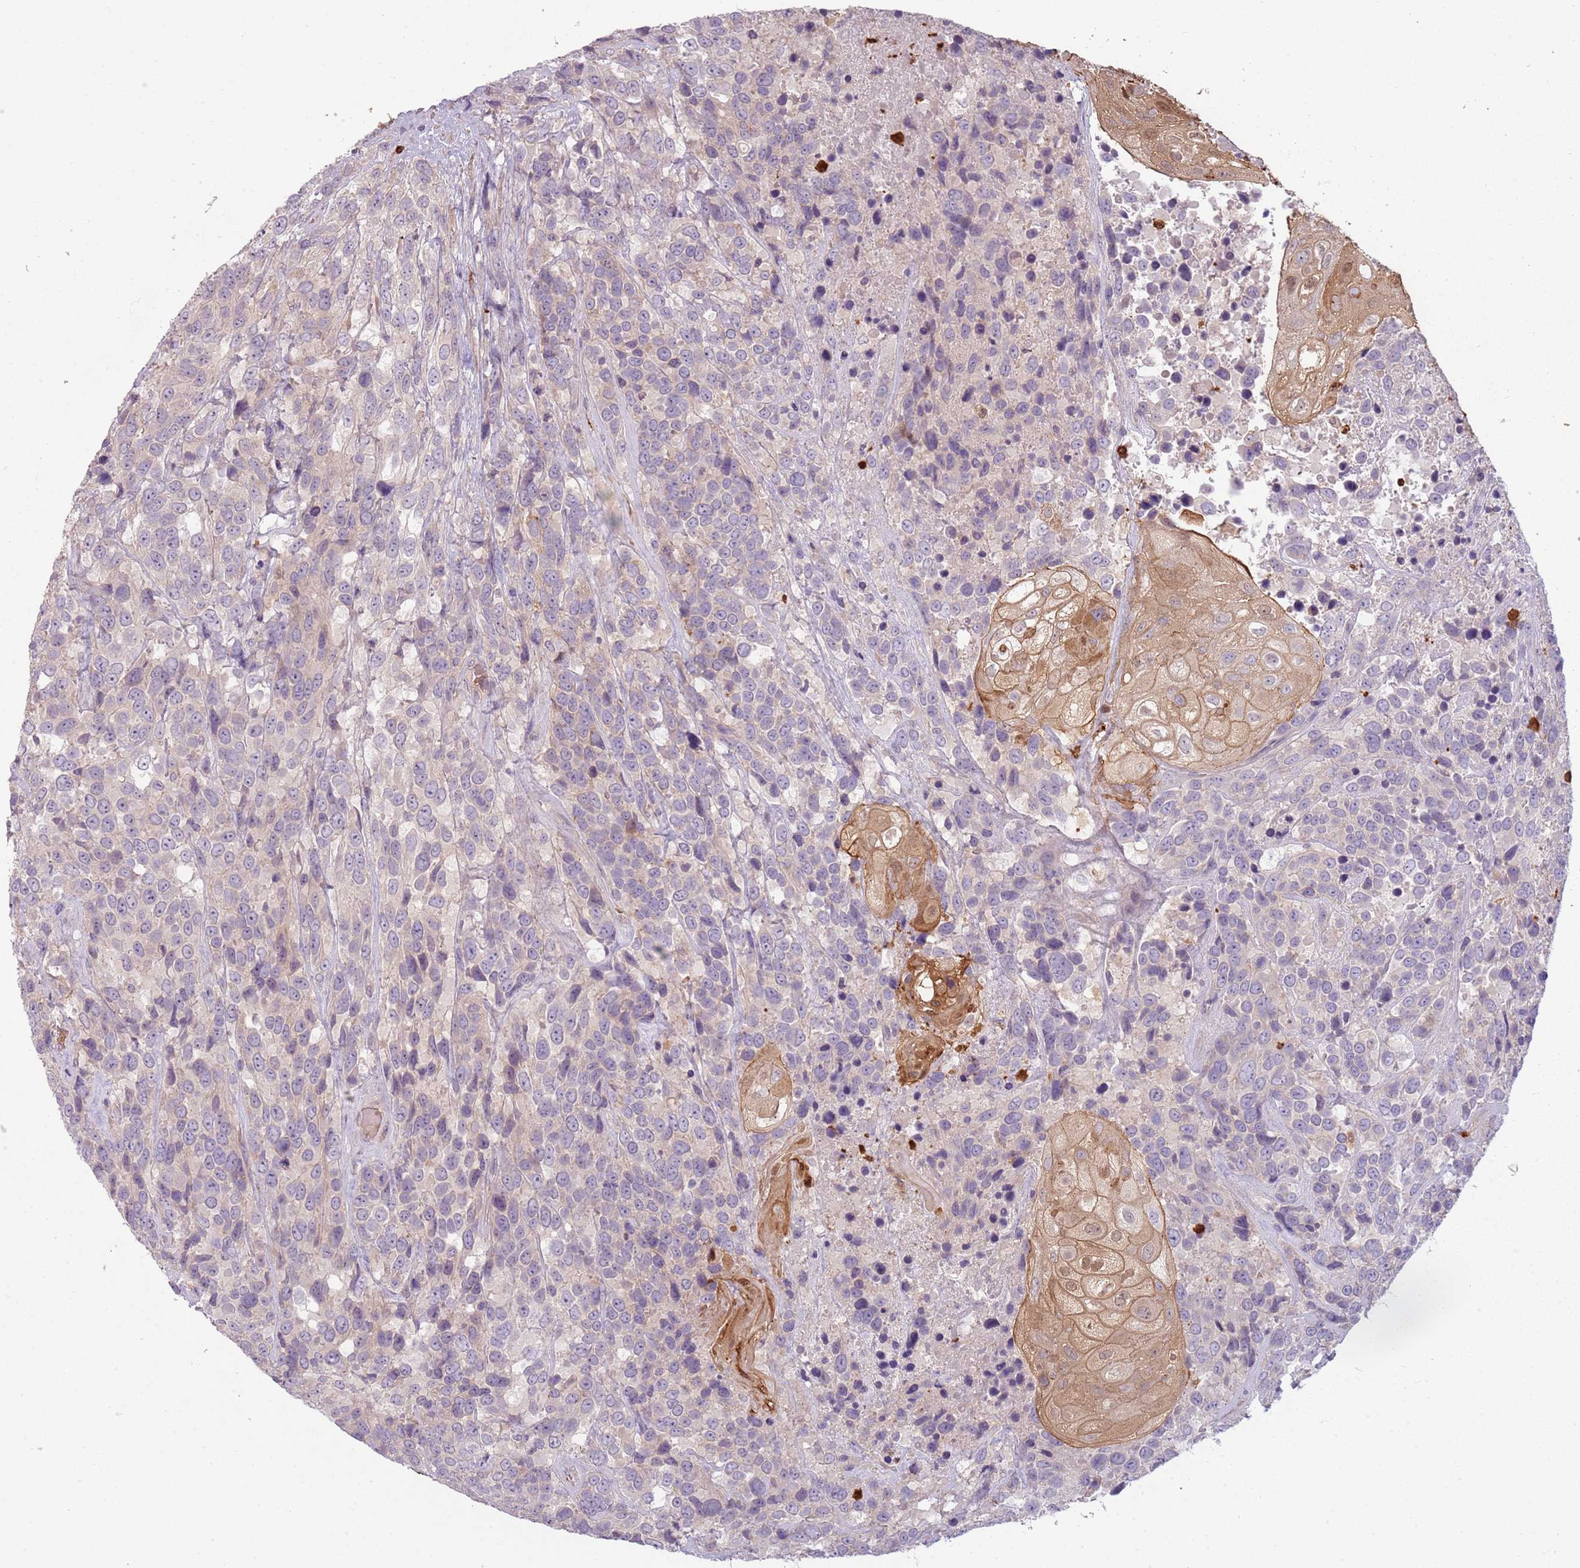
{"staining": {"intensity": "negative", "quantity": "none", "location": "none"}, "tissue": "urothelial cancer", "cell_type": "Tumor cells", "image_type": "cancer", "snomed": [{"axis": "morphology", "description": "Urothelial carcinoma, High grade"}, {"axis": "topography", "description": "Urinary bladder"}], "caption": "DAB (3,3'-diaminobenzidine) immunohistochemical staining of human high-grade urothelial carcinoma shows no significant positivity in tumor cells.", "gene": "SPAG4", "patient": {"sex": "female", "age": 70}}